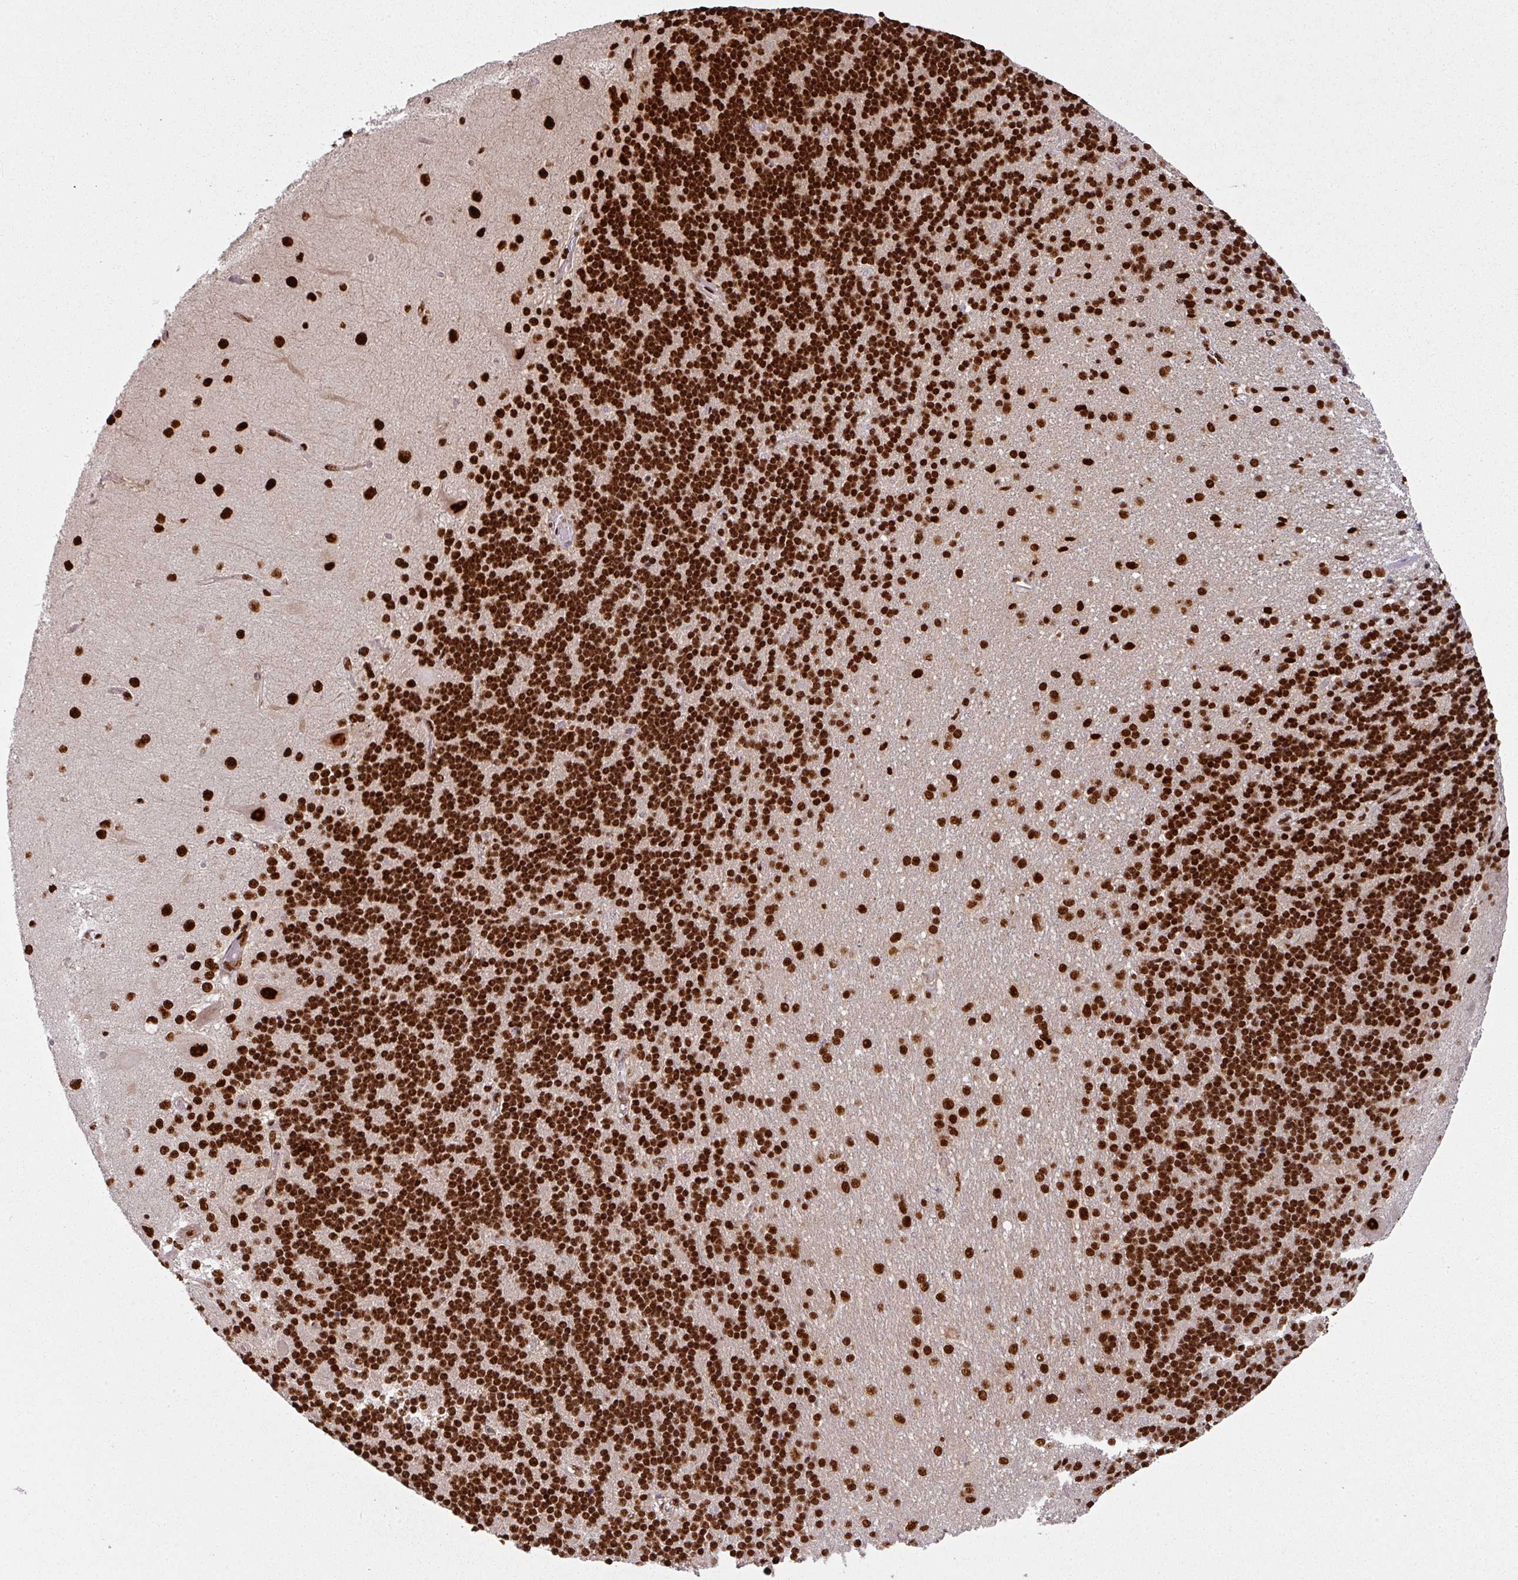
{"staining": {"intensity": "strong", "quantity": ">75%", "location": "nuclear"}, "tissue": "cerebellum", "cell_type": "Cells in granular layer", "image_type": "normal", "snomed": [{"axis": "morphology", "description": "Normal tissue, NOS"}, {"axis": "topography", "description": "Cerebellum"}], "caption": "Immunohistochemistry (IHC) image of normal human cerebellum stained for a protein (brown), which exhibits high levels of strong nuclear expression in approximately >75% of cells in granular layer.", "gene": "SIK3", "patient": {"sex": "female", "age": 29}}